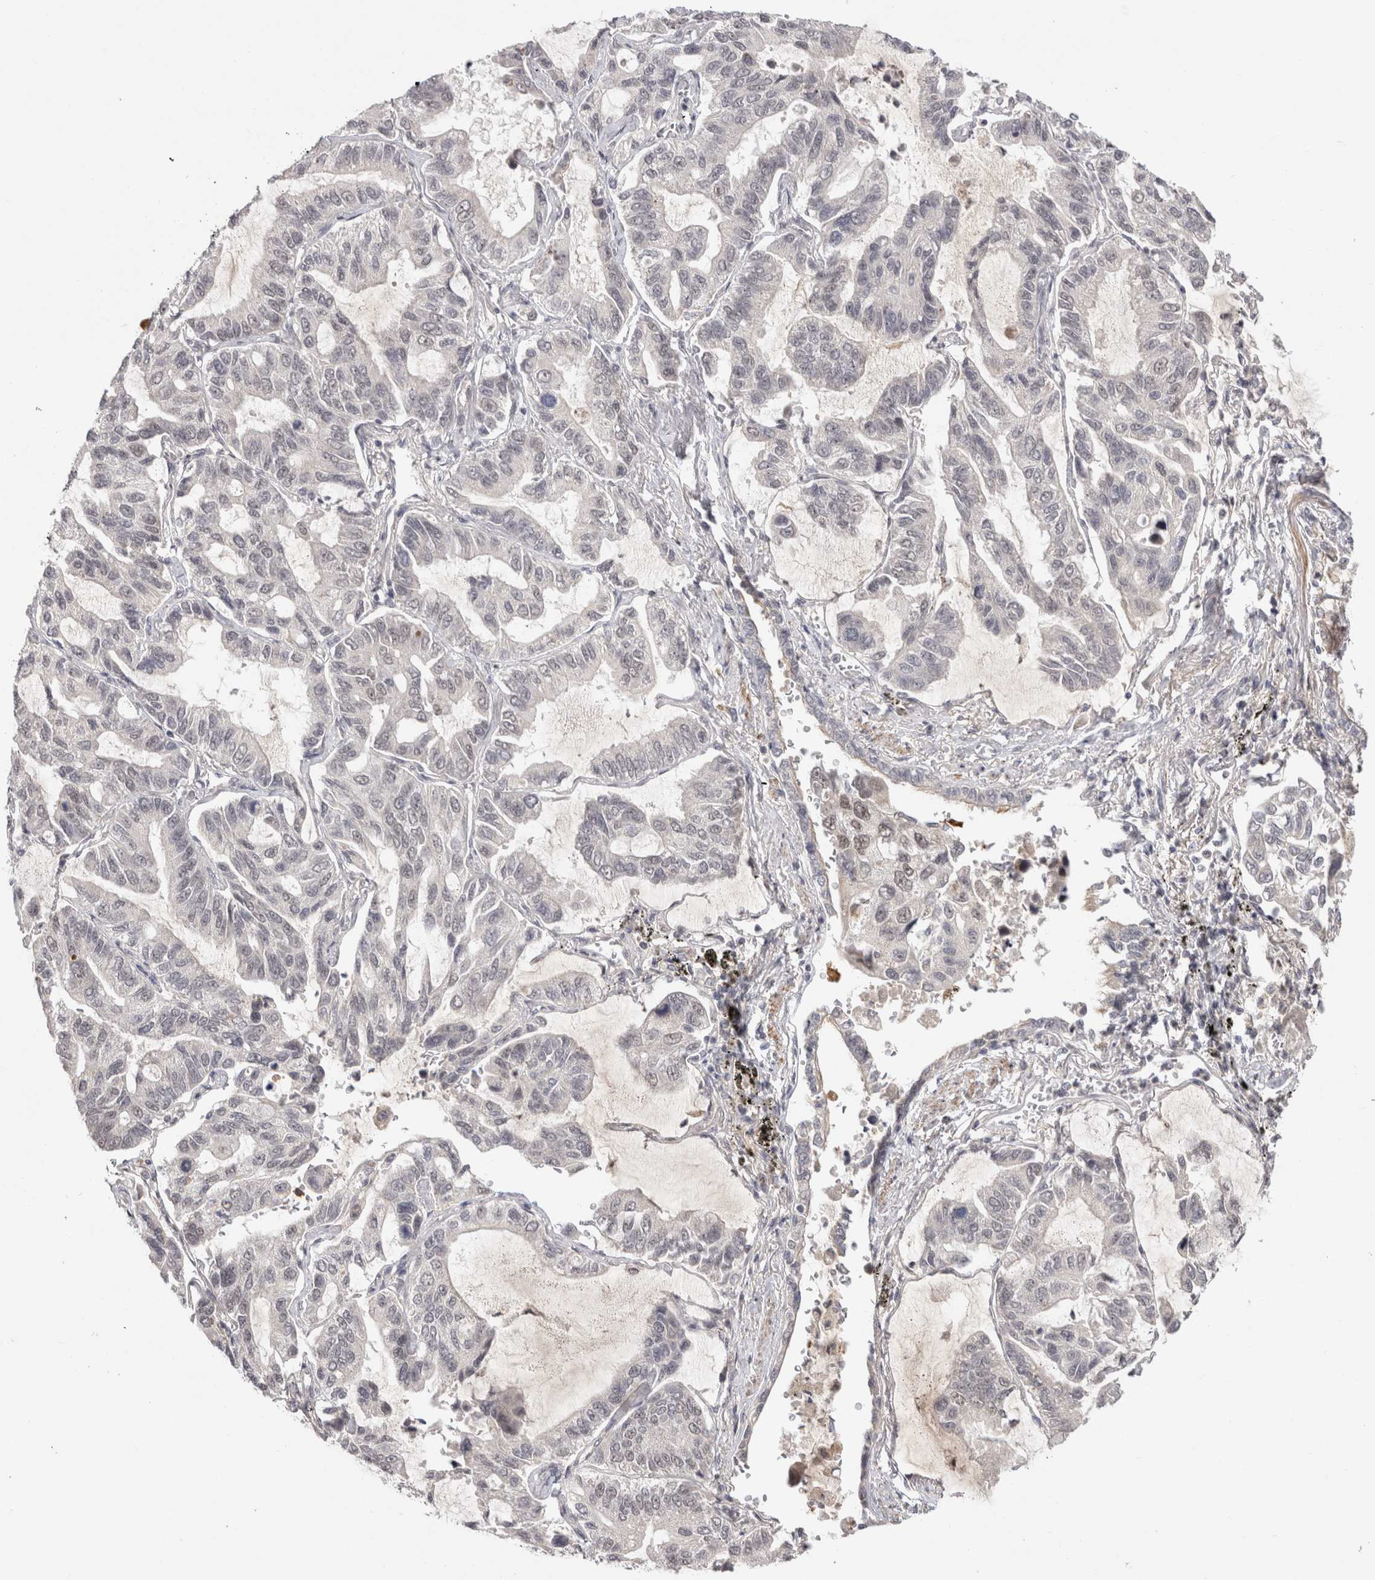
{"staining": {"intensity": "negative", "quantity": "none", "location": "none"}, "tissue": "lung cancer", "cell_type": "Tumor cells", "image_type": "cancer", "snomed": [{"axis": "morphology", "description": "Adenocarcinoma, NOS"}, {"axis": "topography", "description": "Lung"}], "caption": "A photomicrograph of human lung cancer is negative for staining in tumor cells.", "gene": "ZNF318", "patient": {"sex": "male", "age": 64}}